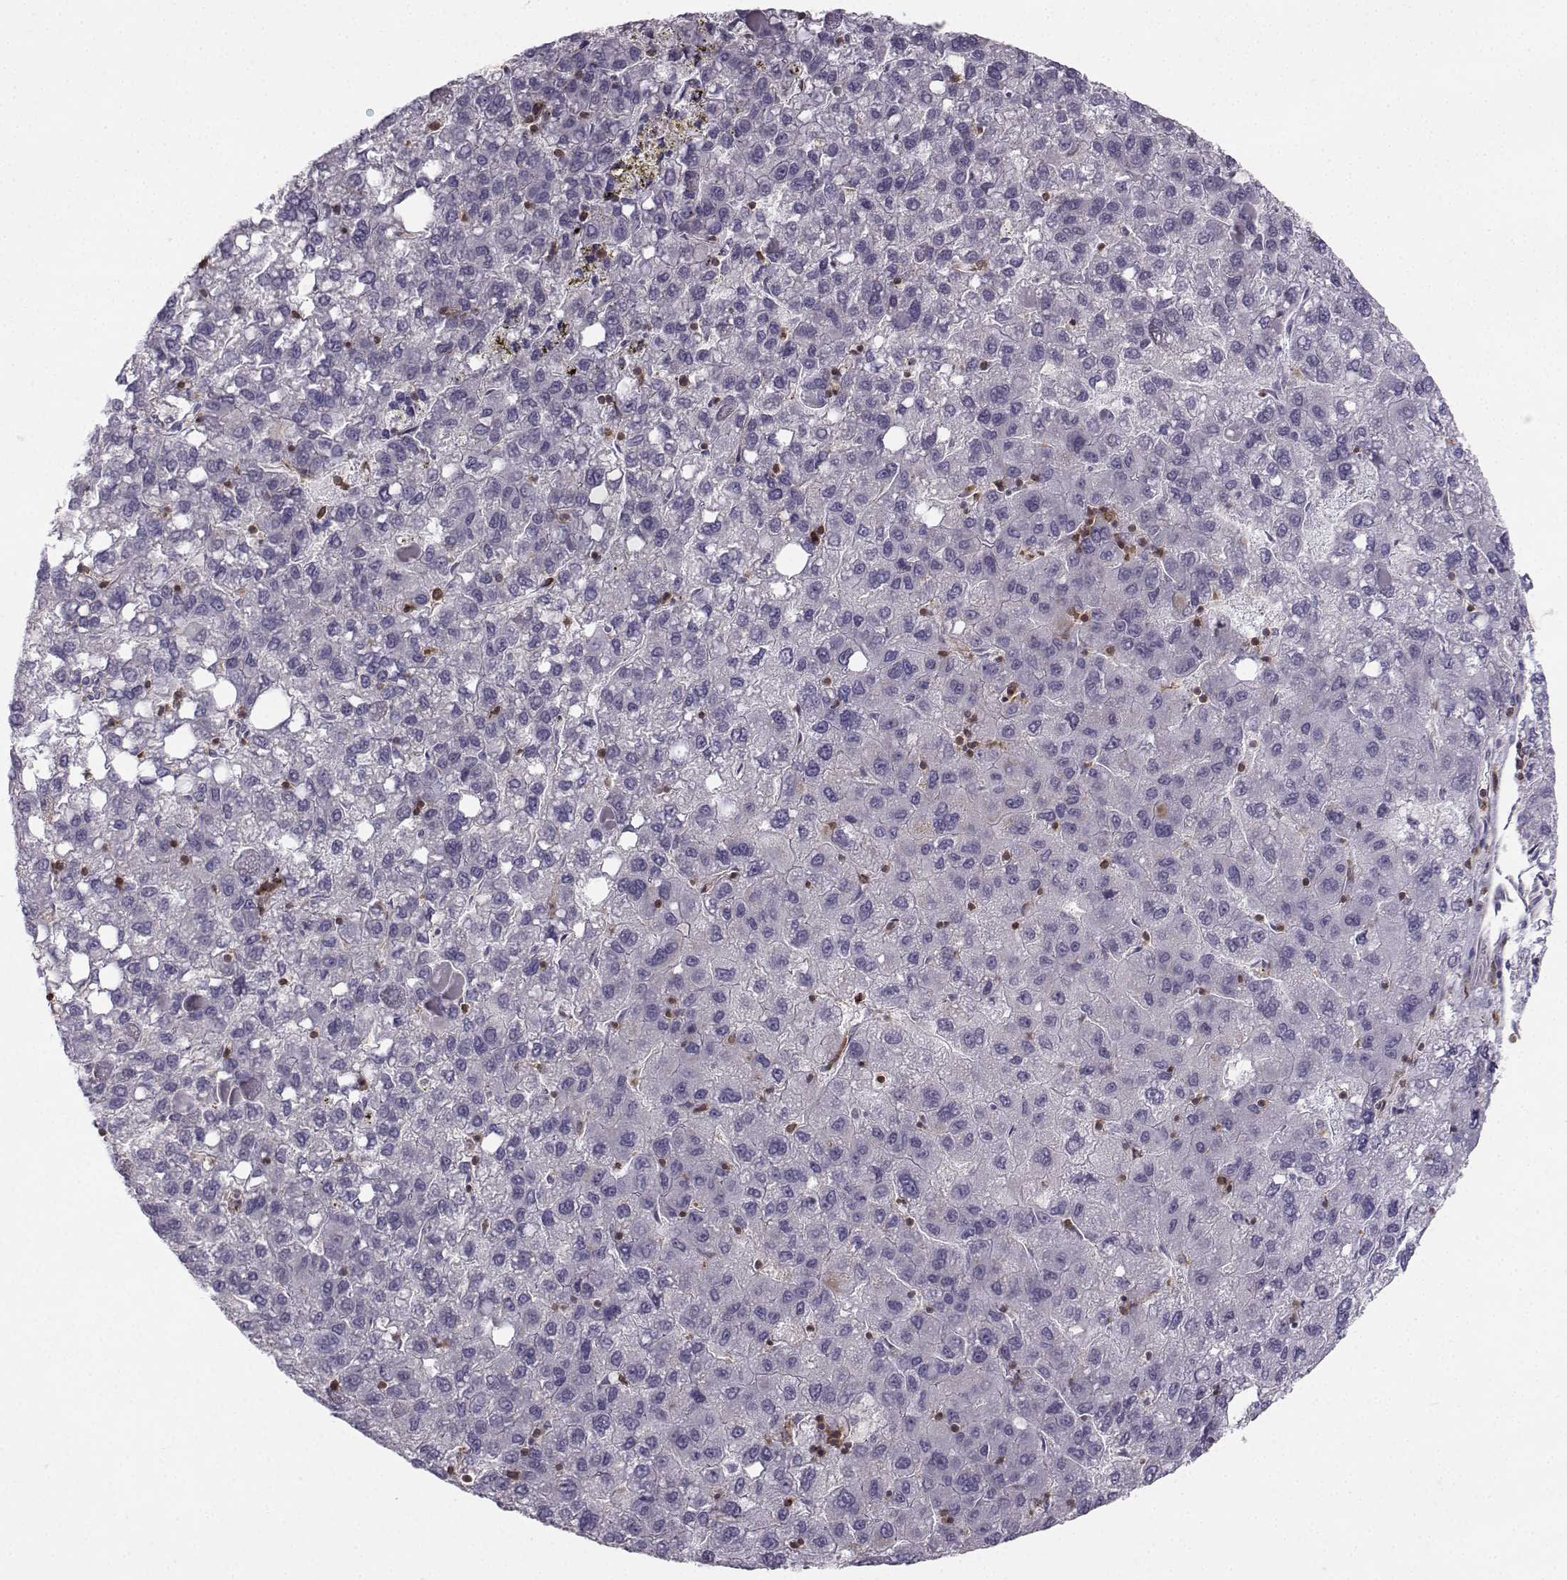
{"staining": {"intensity": "negative", "quantity": "none", "location": "none"}, "tissue": "liver cancer", "cell_type": "Tumor cells", "image_type": "cancer", "snomed": [{"axis": "morphology", "description": "Carcinoma, Hepatocellular, NOS"}, {"axis": "topography", "description": "Liver"}], "caption": "High power microscopy image of an IHC micrograph of liver cancer, revealing no significant staining in tumor cells. (DAB (3,3'-diaminobenzidine) immunohistochemistry (IHC) visualized using brightfield microscopy, high magnification).", "gene": "ZBTB32", "patient": {"sex": "female", "age": 82}}